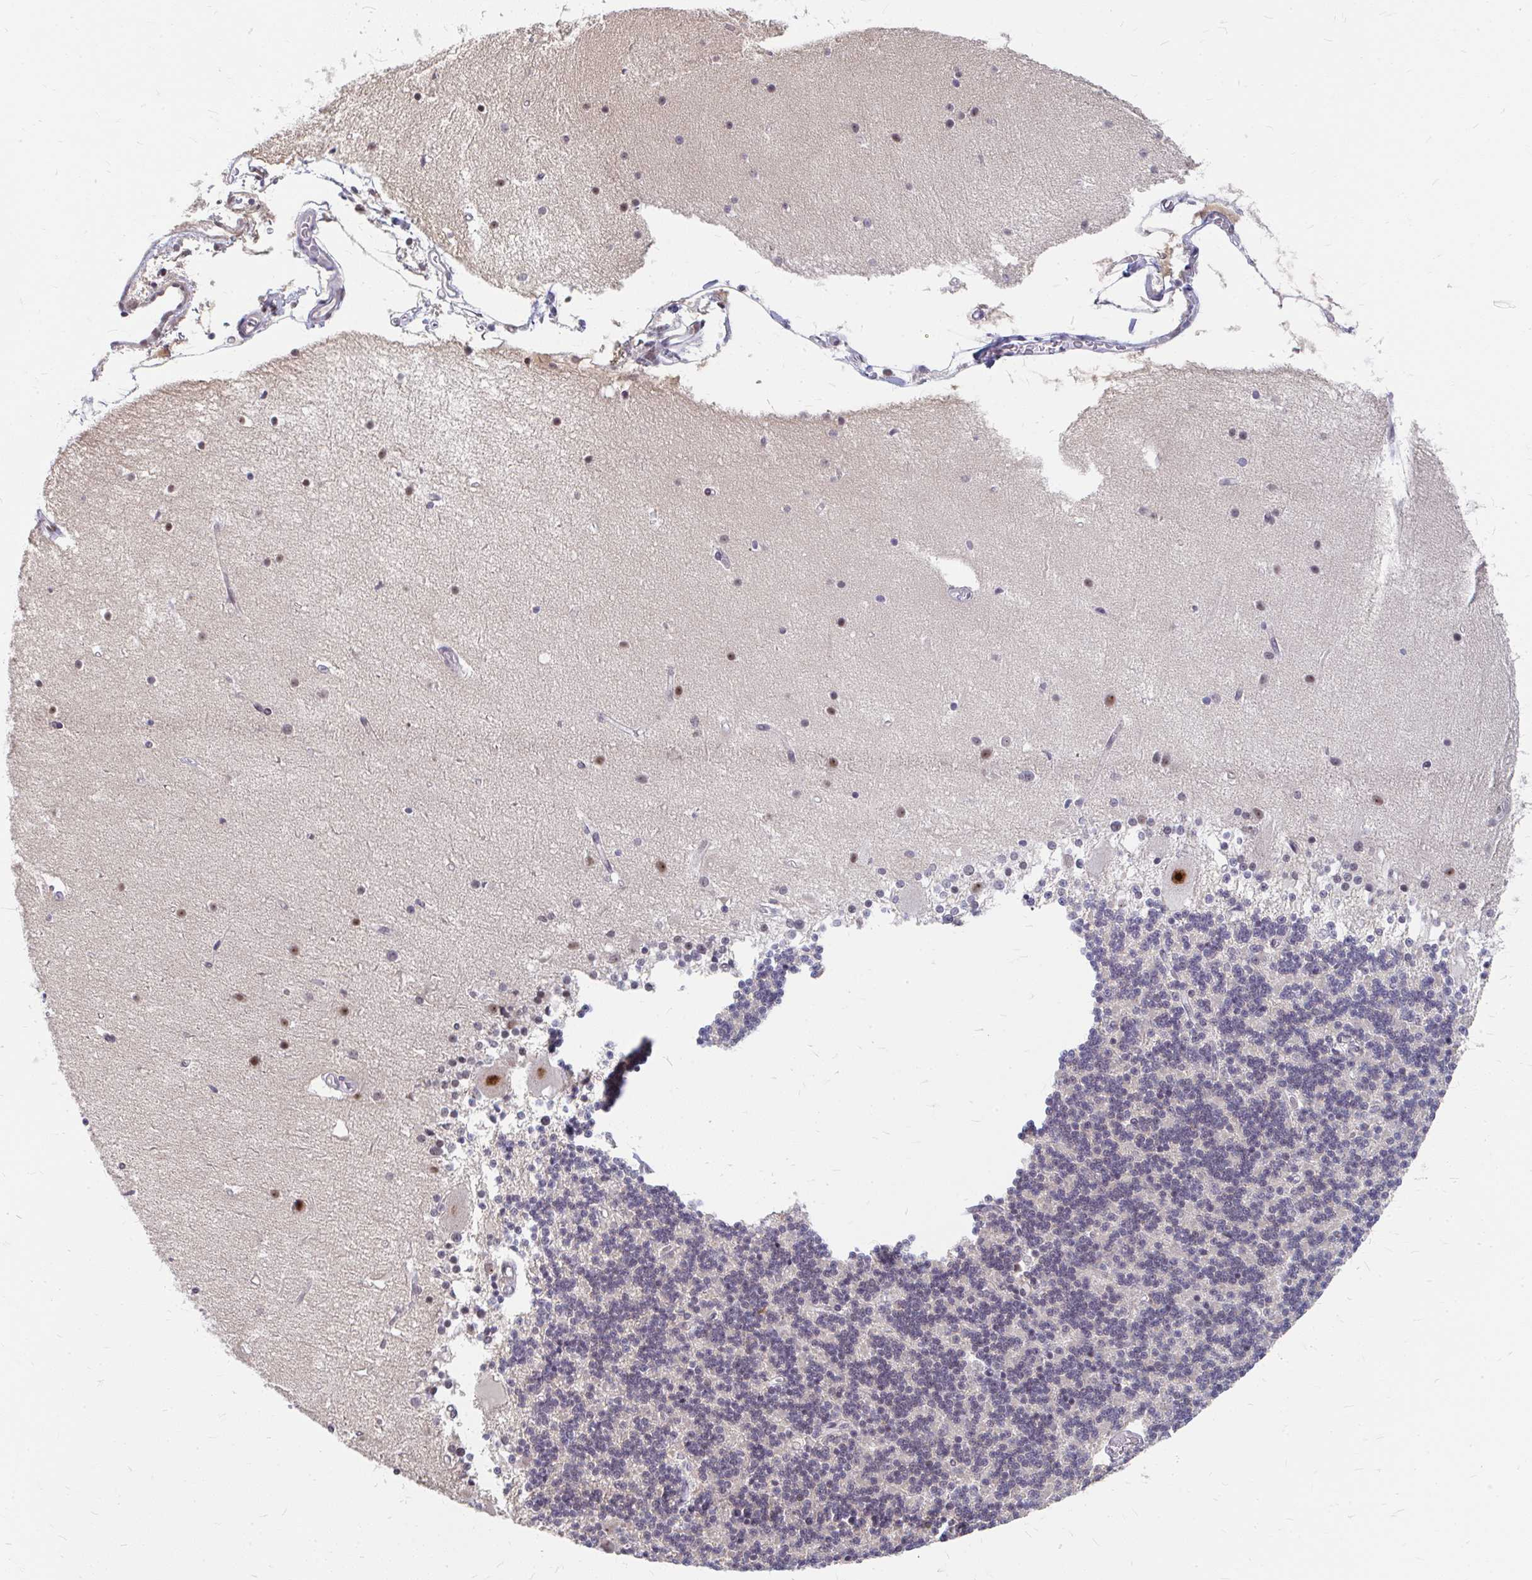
{"staining": {"intensity": "negative", "quantity": "none", "location": "none"}, "tissue": "cerebellum", "cell_type": "Cells in granular layer", "image_type": "normal", "snomed": [{"axis": "morphology", "description": "Normal tissue, NOS"}, {"axis": "topography", "description": "Cerebellum"}], "caption": "Immunohistochemistry of normal cerebellum reveals no expression in cells in granular layer. (Immunohistochemistry (ihc), brightfield microscopy, high magnification).", "gene": "GTF2H1", "patient": {"sex": "female", "age": 54}}